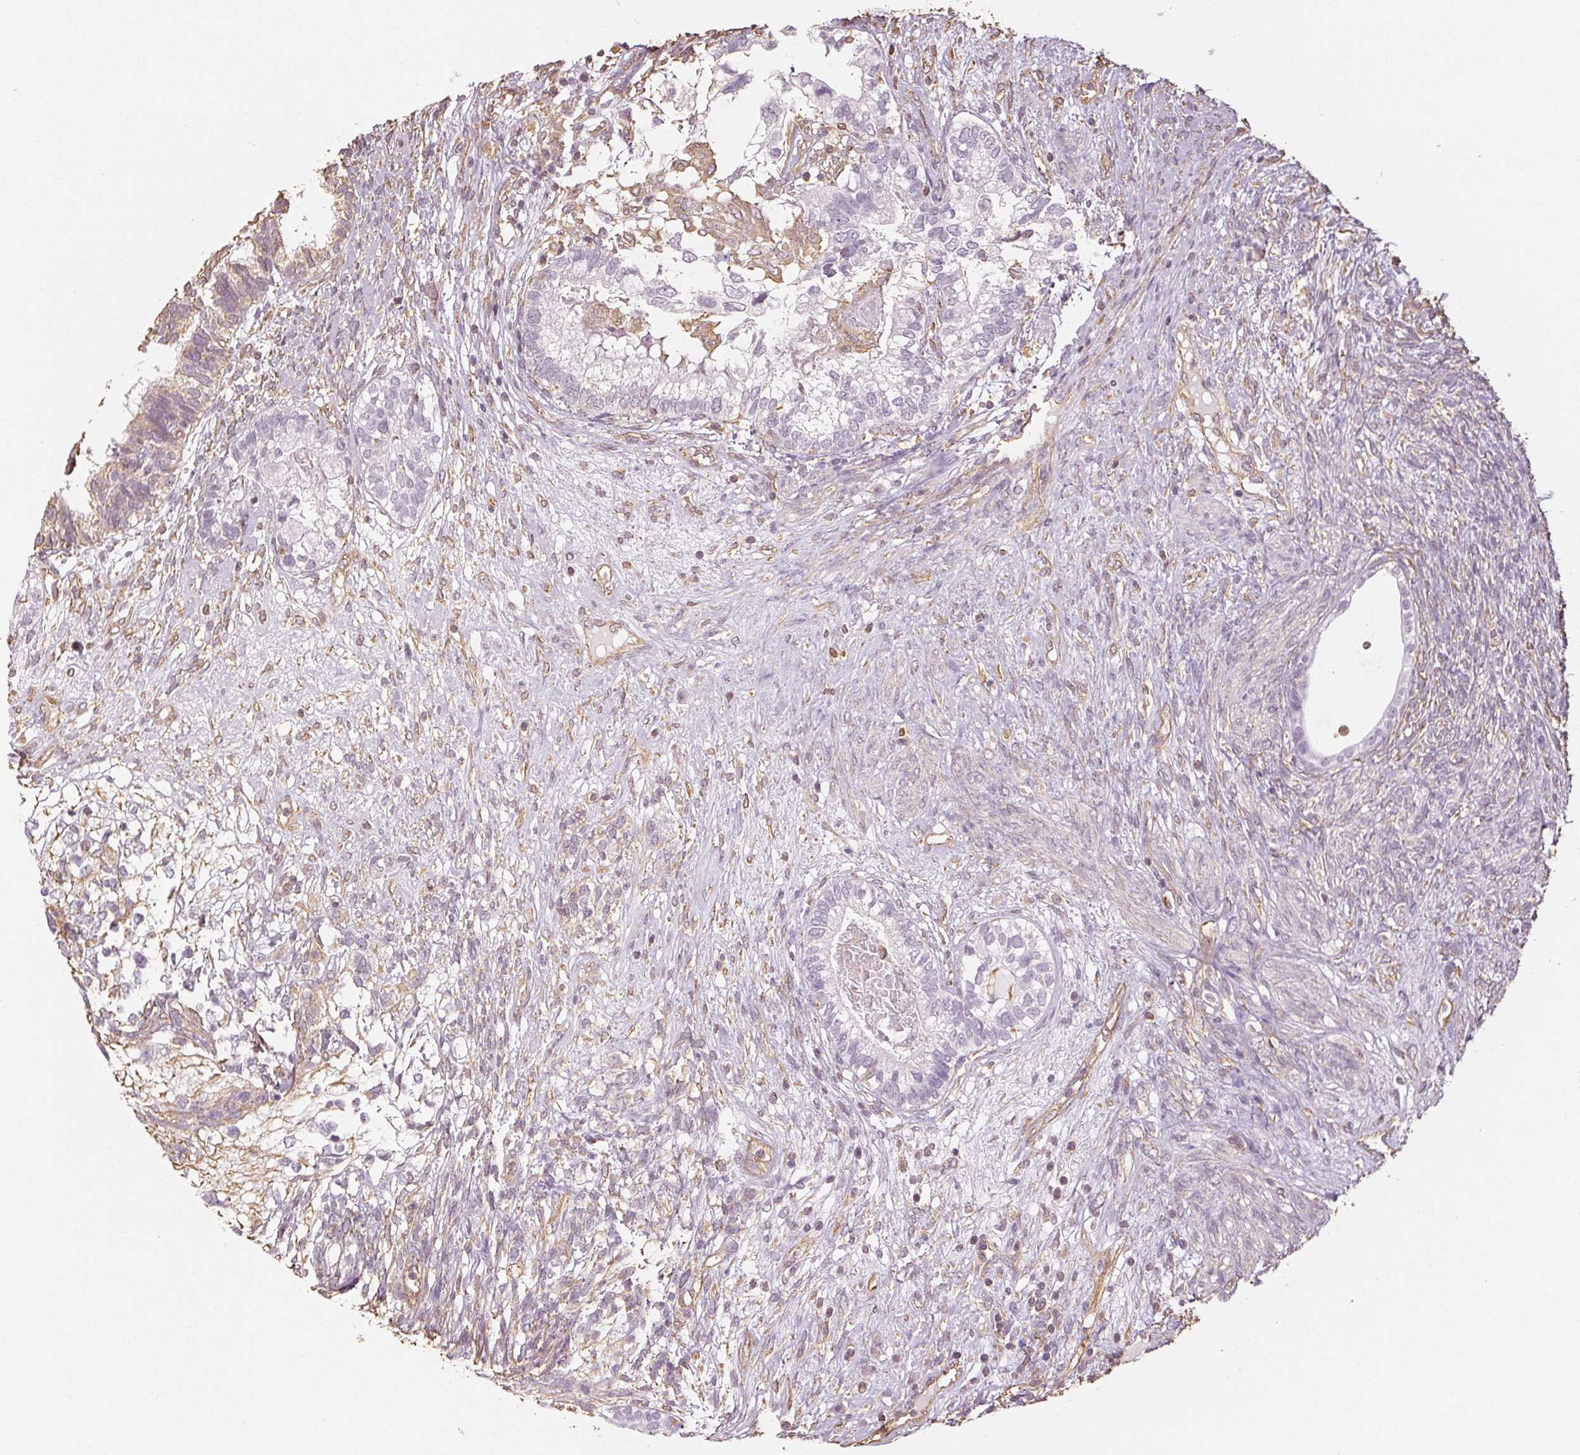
{"staining": {"intensity": "negative", "quantity": "none", "location": "none"}, "tissue": "testis cancer", "cell_type": "Tumor cells", "image_type": "cancer", "snomed": [{"axis": "morphology", "description": "Seminoma, NOS"}, {"axis": "morphology", "description": "Carcinoma, Embryonal, NOS"}, {"axis": "topography", "description": "Testis"}], "caption": "A histopathology image of testis cancer stained for a protein reveals no brown staining in tumor cells. (DAB (3,3'-diaminobenzidine) immunohistochemistry (IHC) visualized using brightfield microscopy, high magnification).", "gene": "COL7A1", "patient": {"sex": "male", "age": 41}}